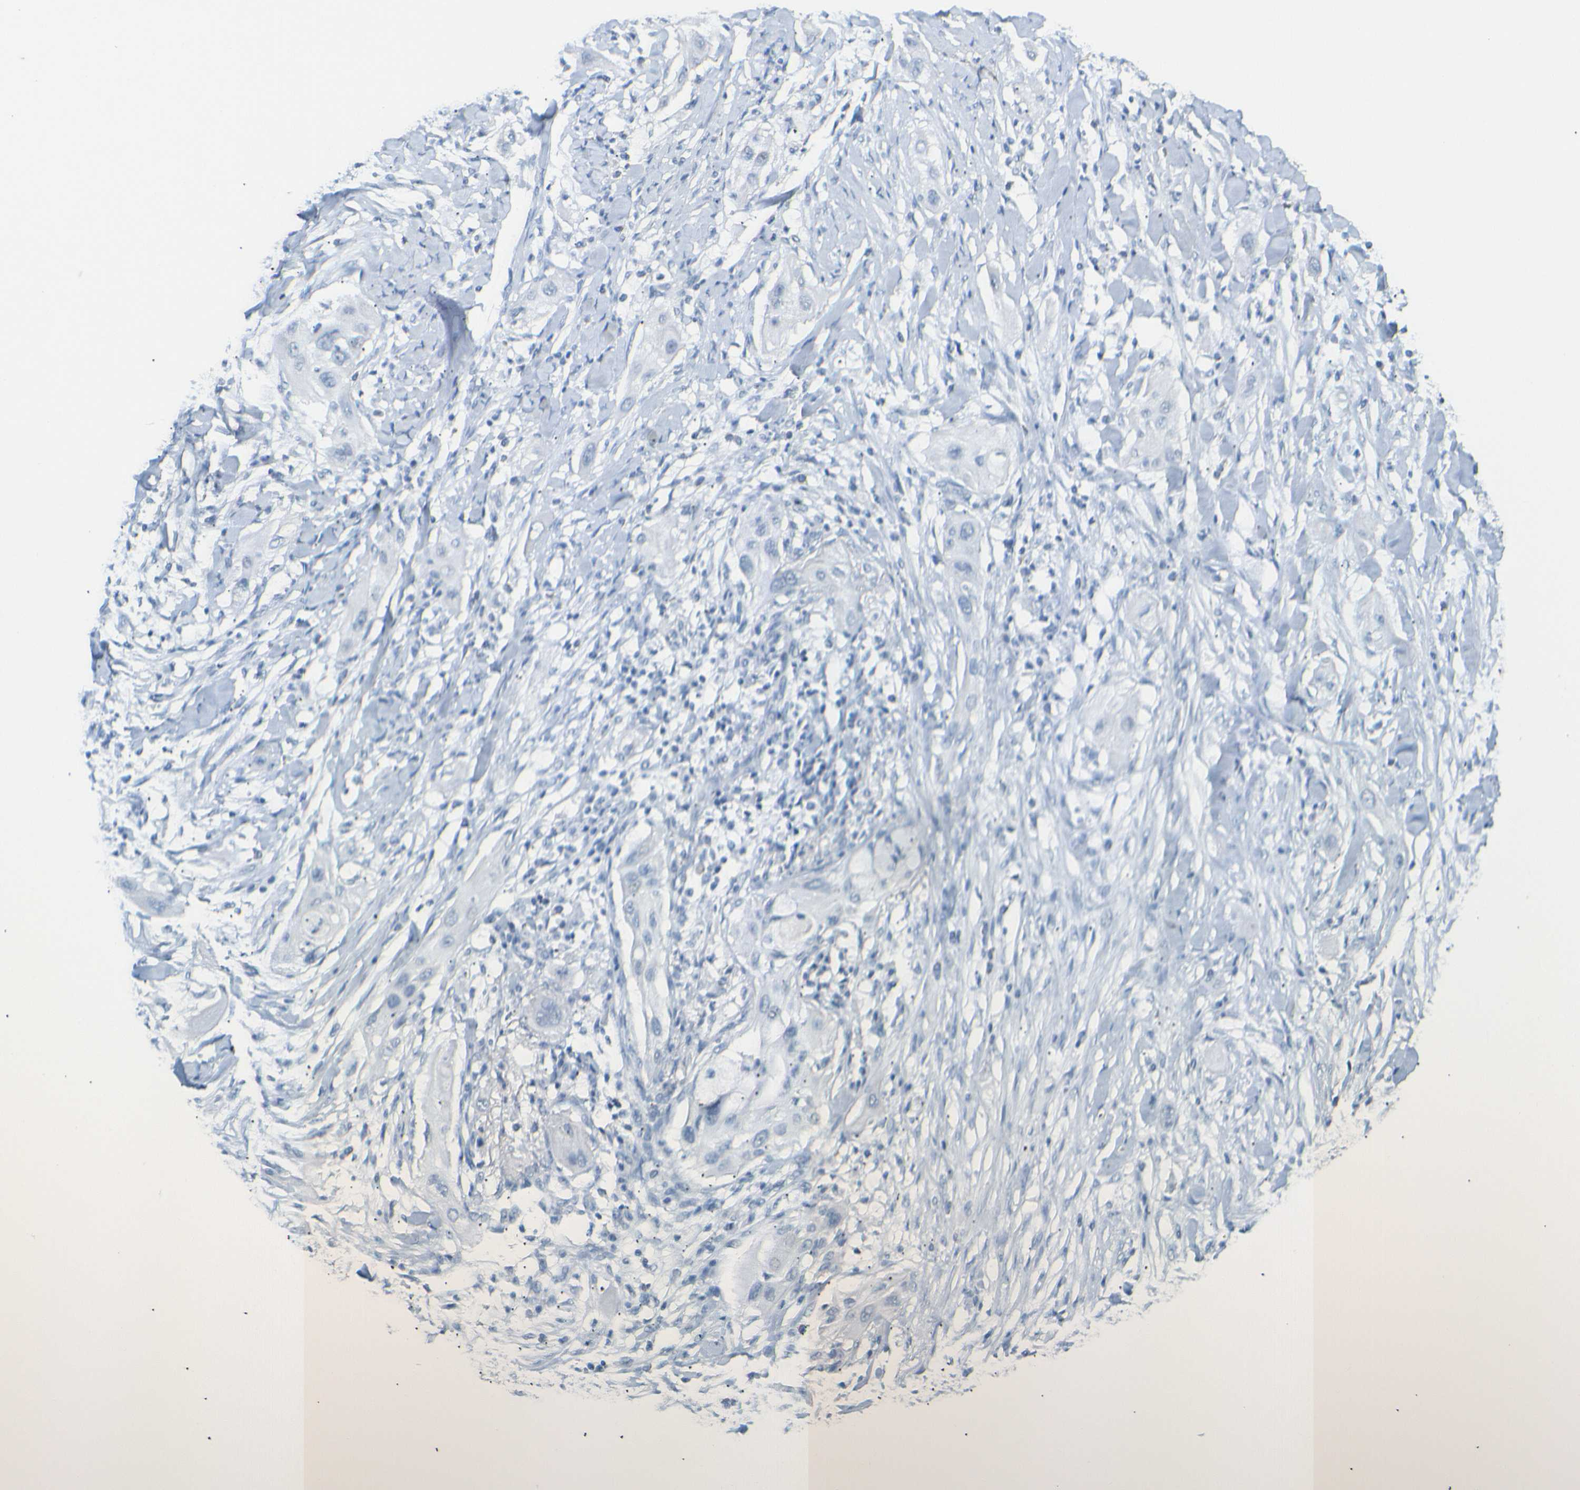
{"staining": {"intensity": "negative", "quantity": "none", "location": "none"}, "tissue": "lung cancer", "cell_type": "Tumor cells", "image_type": "cancer", "snomed": [{"axis": "morphology", "description": "Squamous cell carcinoma, NOS"}, {"axis": "topography", "description": "Lung"}], "caption": "DAB immunohistochemical staining of human lung cancer (squamous cell carcinoma) displays no significant staining in tumor cells.", "gene": "OPN1SW", "patient": {"sex": "female", "age": 47}}